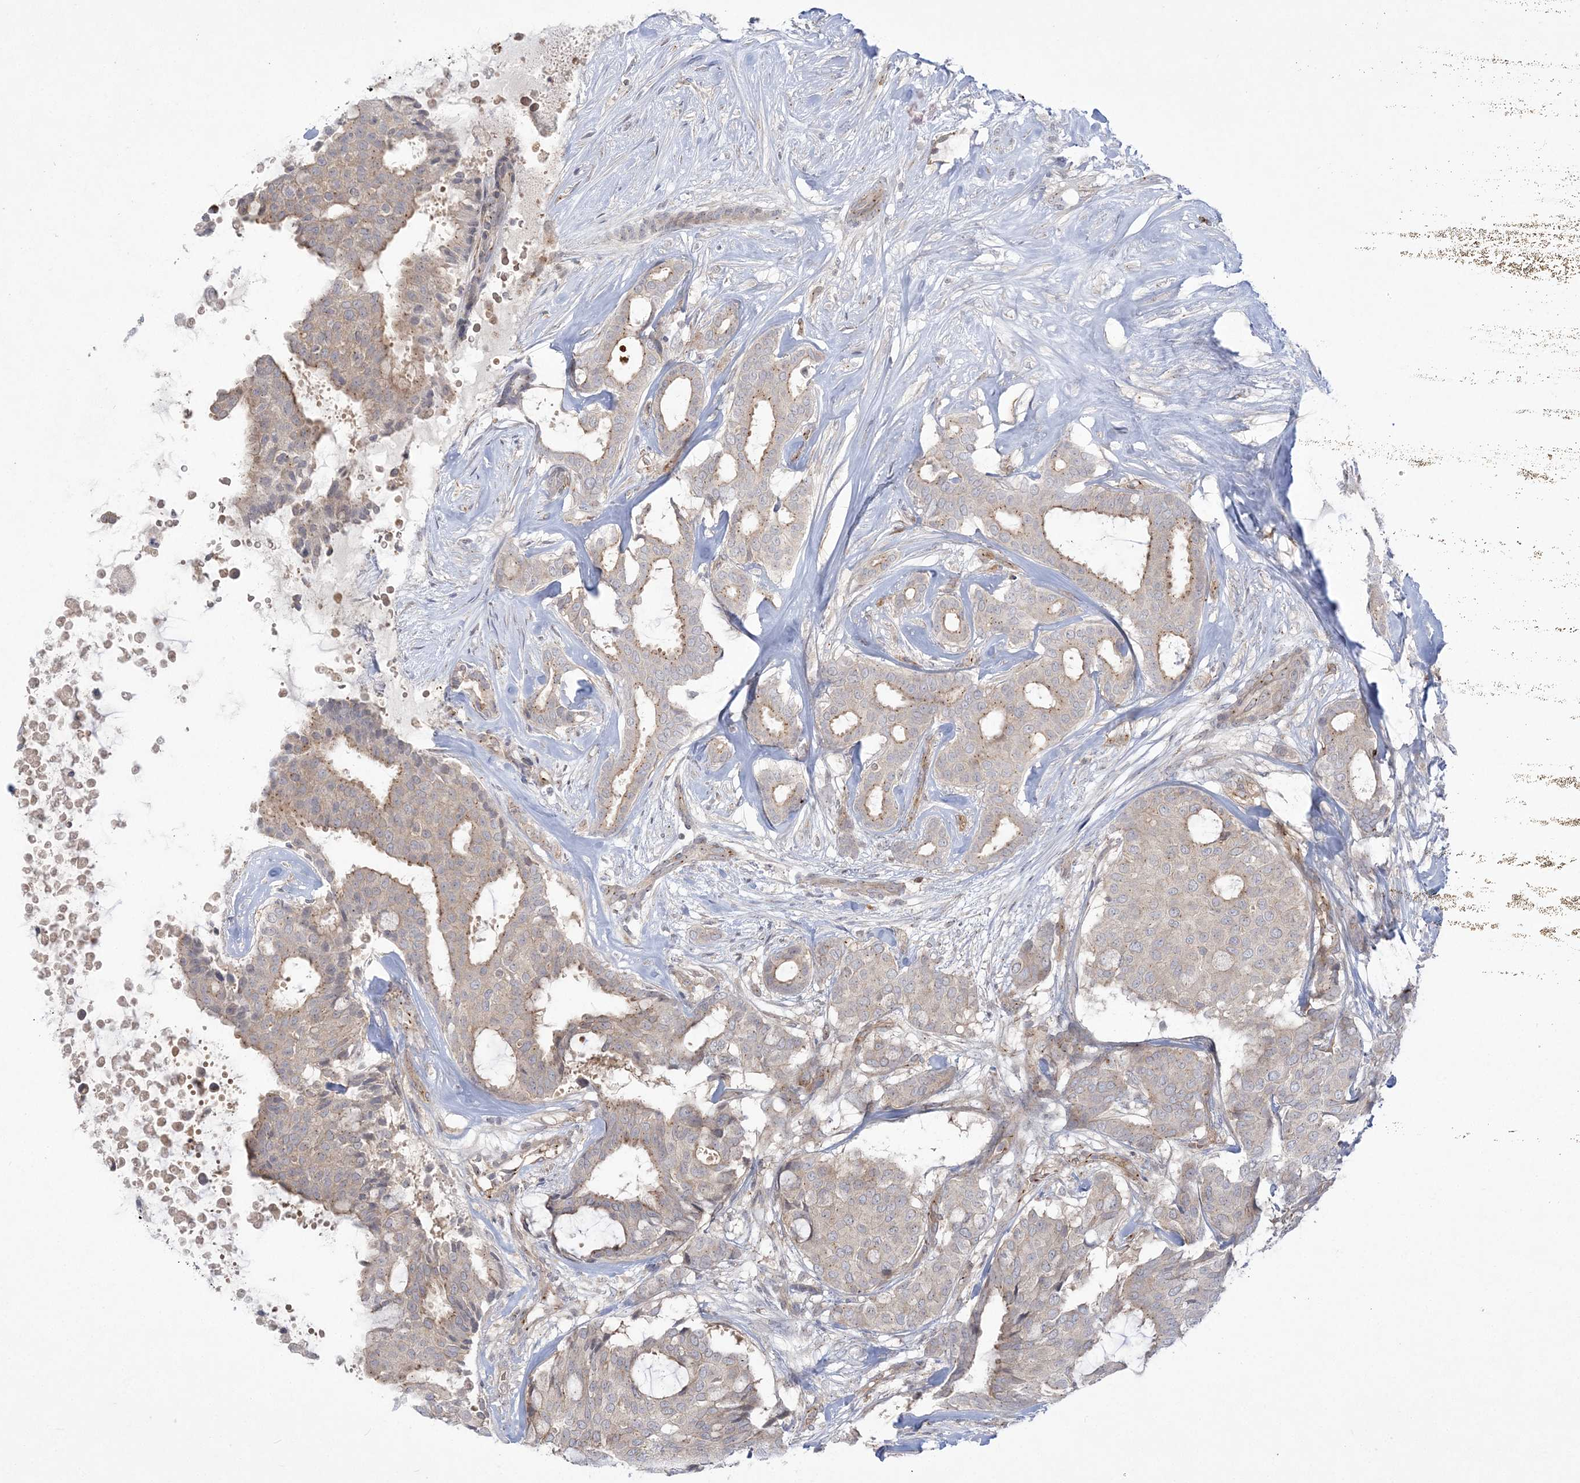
{"staining": {"intensity": "moderate", "quantity": "<25%", "location": "cytoplasmic/membranous"}, "tissue": "breast cancer", "cell_type": "Tumor cells", "image_type": "cancer", "snomed": [{"axis": "morphology", "description": "Duct carcinoma"}, {"axis": "topography", "description": "Breast"}], "caption": "Human intraductal carcinoma (breast) stained with a brown dye shows moderate cytoplasmic/membranous positive staining in about <25% of tumor cells.", "gene": "ADAMTS12", "patient": {"sex": "female", "age": 75}}